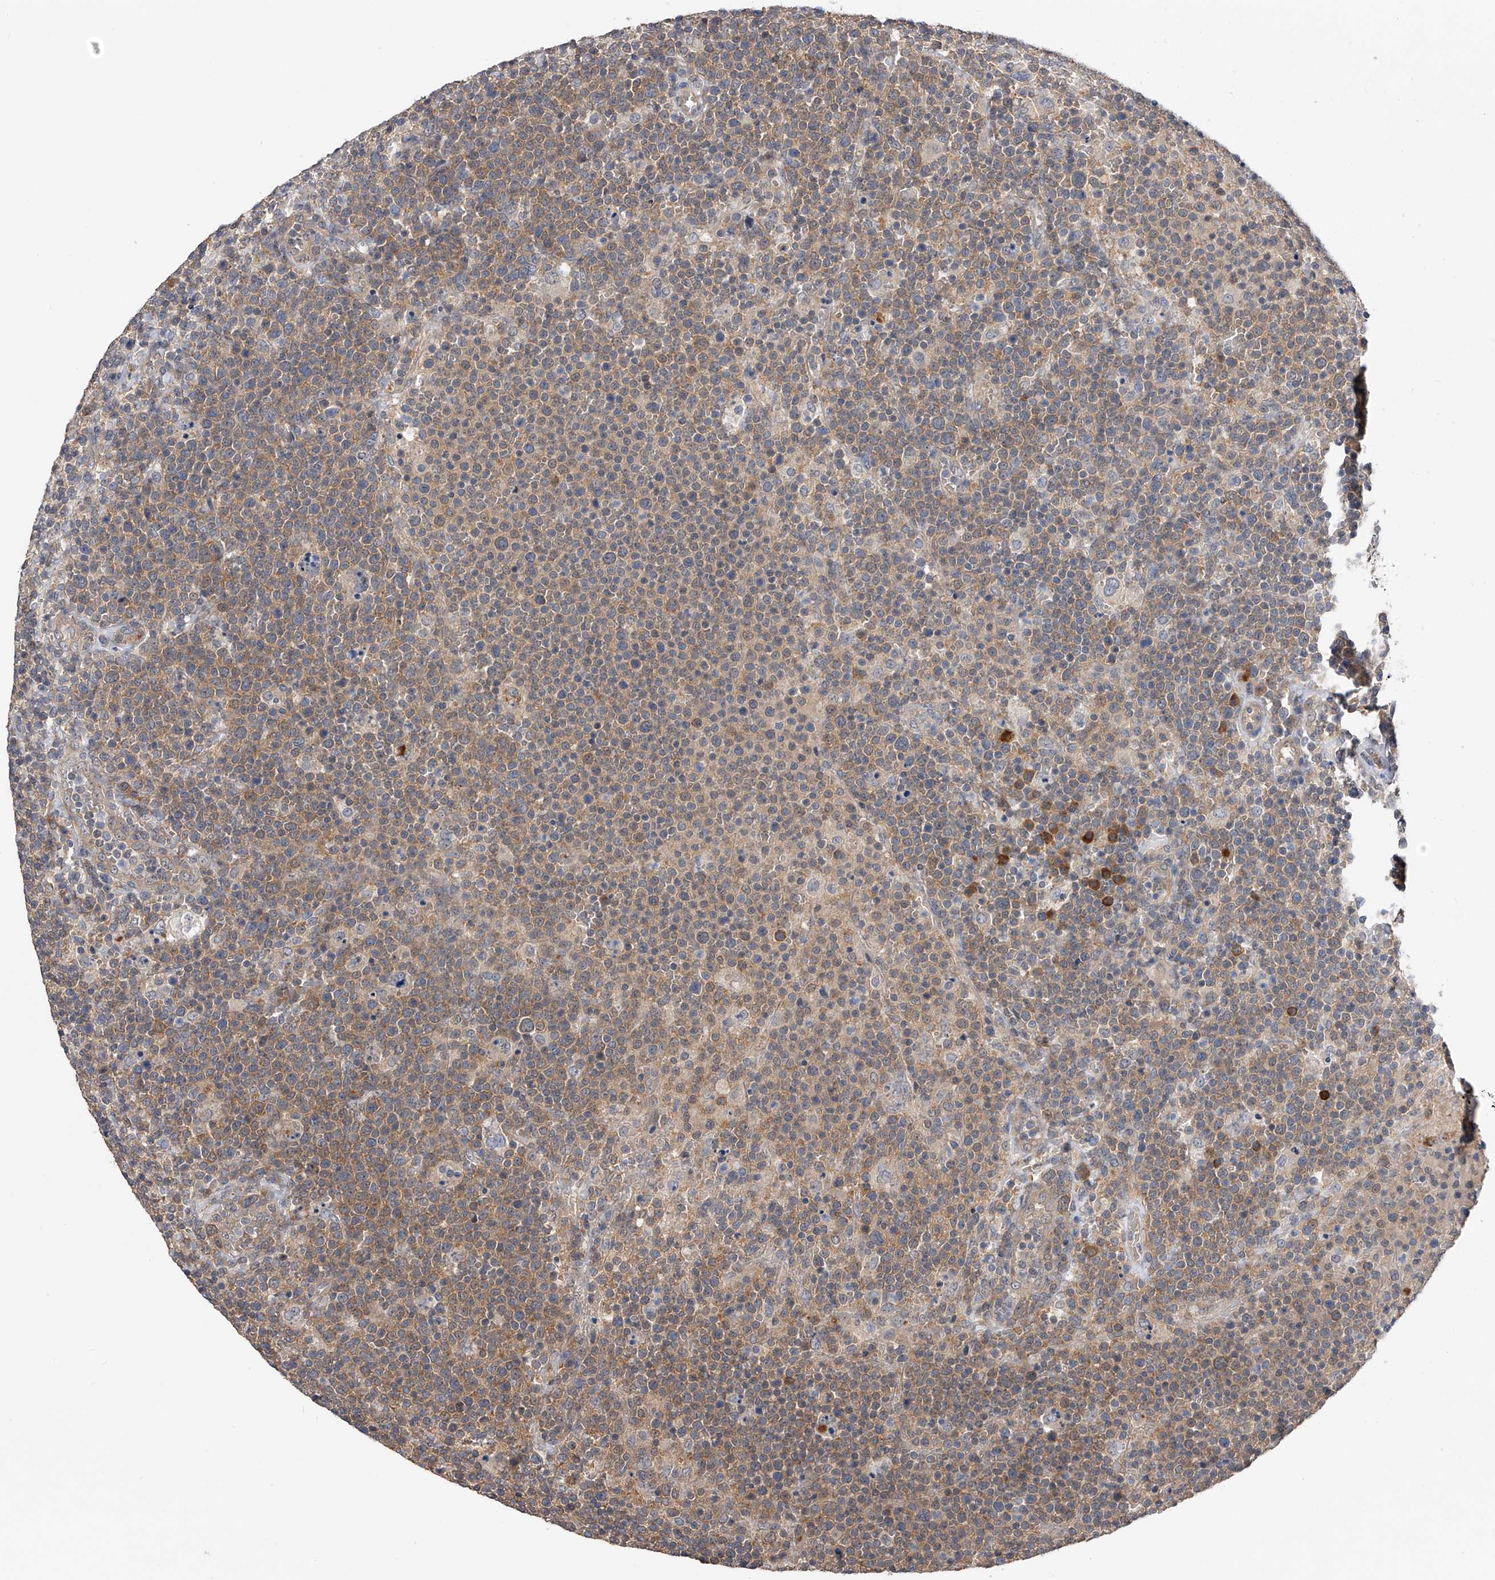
{"staining": {"intensity": "weak", "quantity": ">75%", "location": "cytoplasmic/membranous"}, "tissue": "lymphoma", "cell_type": "Tumor cells", "image_type": "cancer", "snomed": [{"axis": "morphology", "description": "Malignant lymphoma, non-Hodgkin's type, High grade"}, {"axis": "topography", "description": "Lymph node"}], "caption": "This histopathology image exhibits lymphoma stained with immunohistochemistry to label a protein in brown. The cytoplasmic/membranous of tumor cells show weak positivity for the protein. Nuclei are counter-stained blue.", "gene": "CFAP298", "patient": {"sex": "male", "age": 61}}